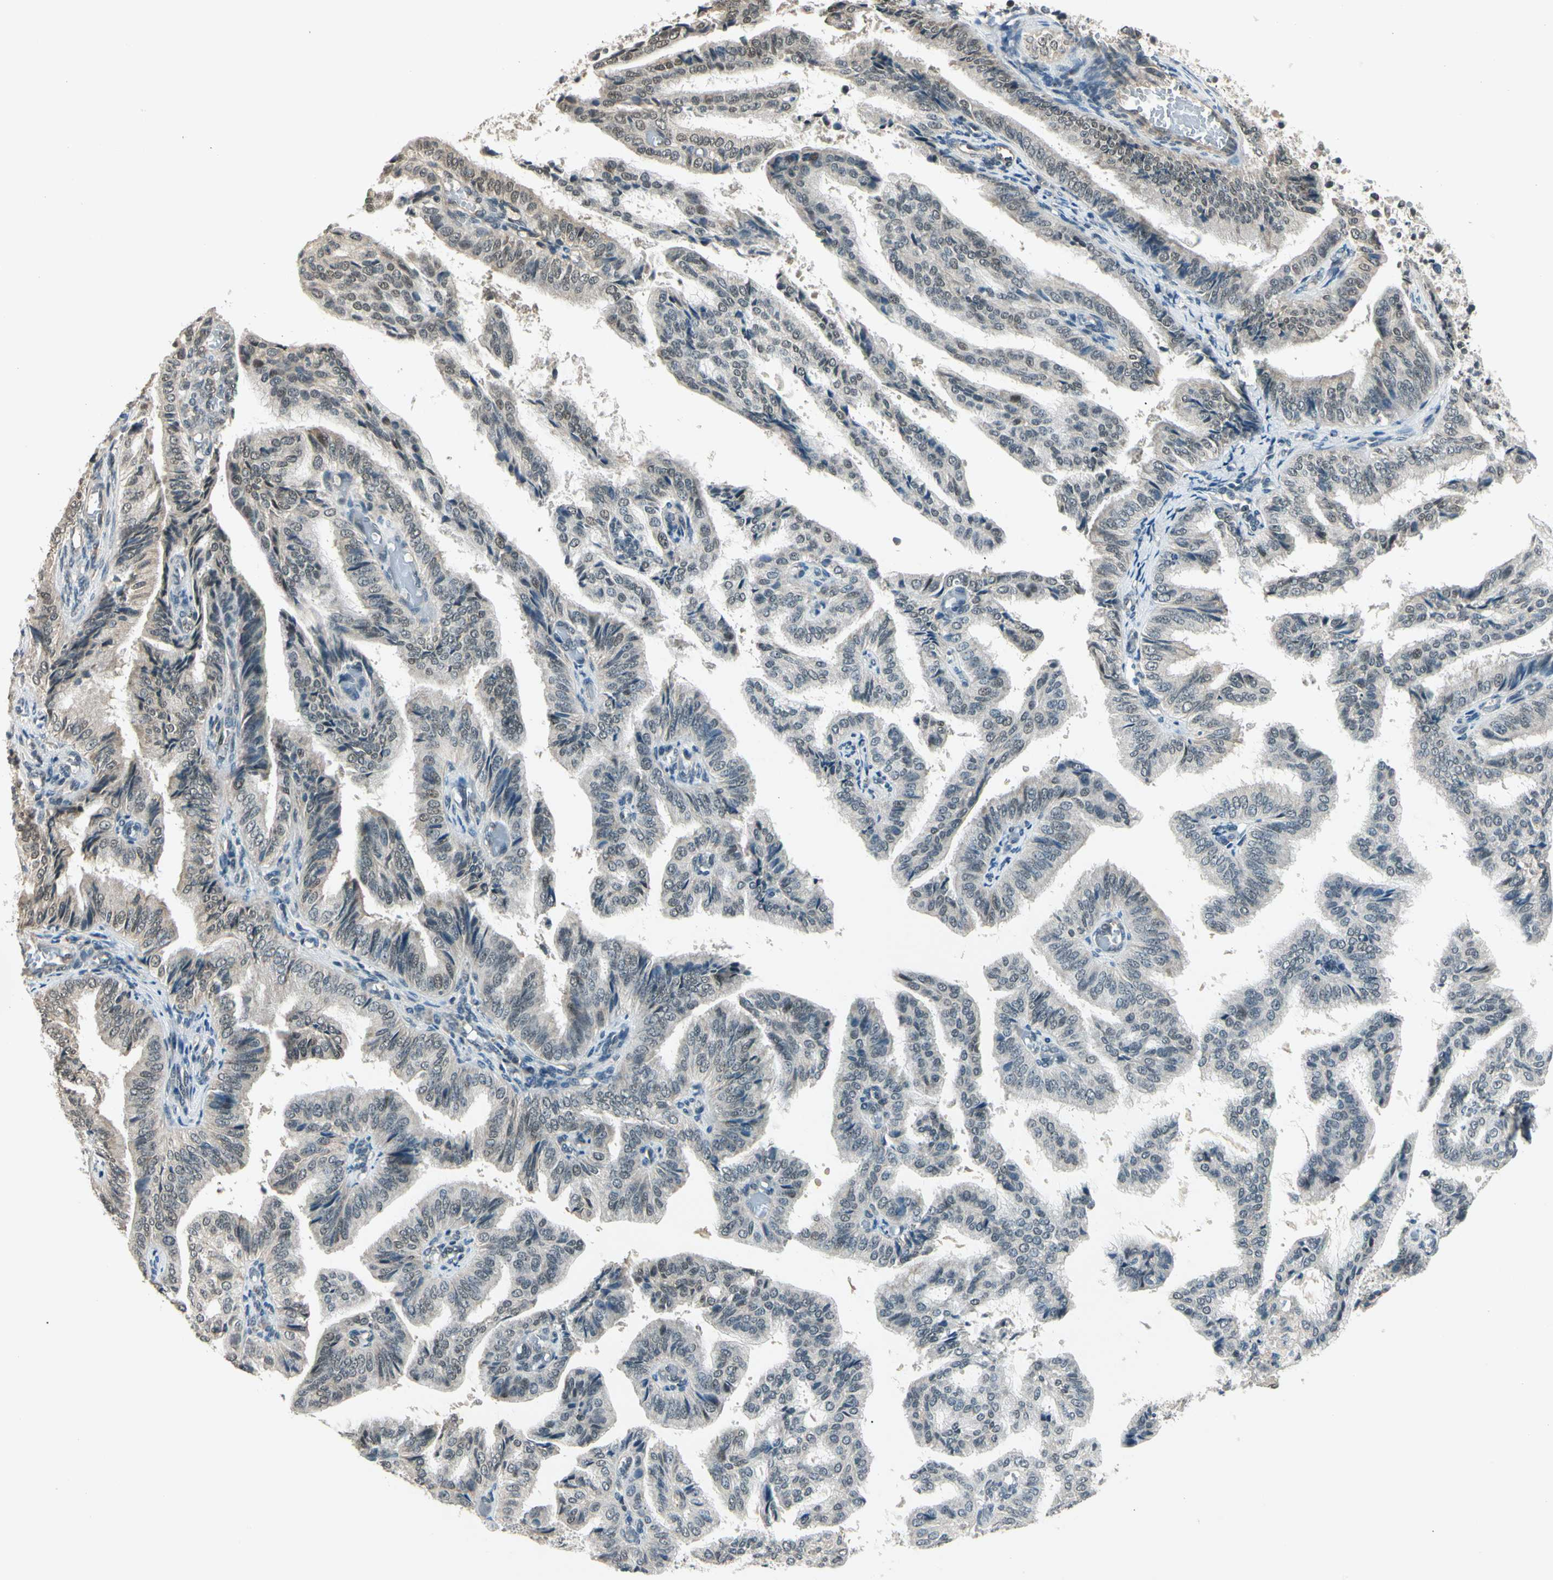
{"staining": {"intensity": "weak", "quantity": "25%-75%", "location": "cytoplasmic/membranous,nuclear"}, "tissue": "endometrial cancer", "cell_type": "Tumor cells", "image_type": "cancer", "snomed": [{"axis": "morphology", "description": "Adenocarcinoma, NOS"}, {"axis": "topography", "description": "Endometrium"}], "caption": "Brown immunohistochemical staining in adenocarcinoma (endometrial) displays weak cytoplasmic/membranous and nuclear expression in about 25%-75% of tumor cells.", "gene": "ZSCAN12", "patient": {"sex": "female", "age": 58}}